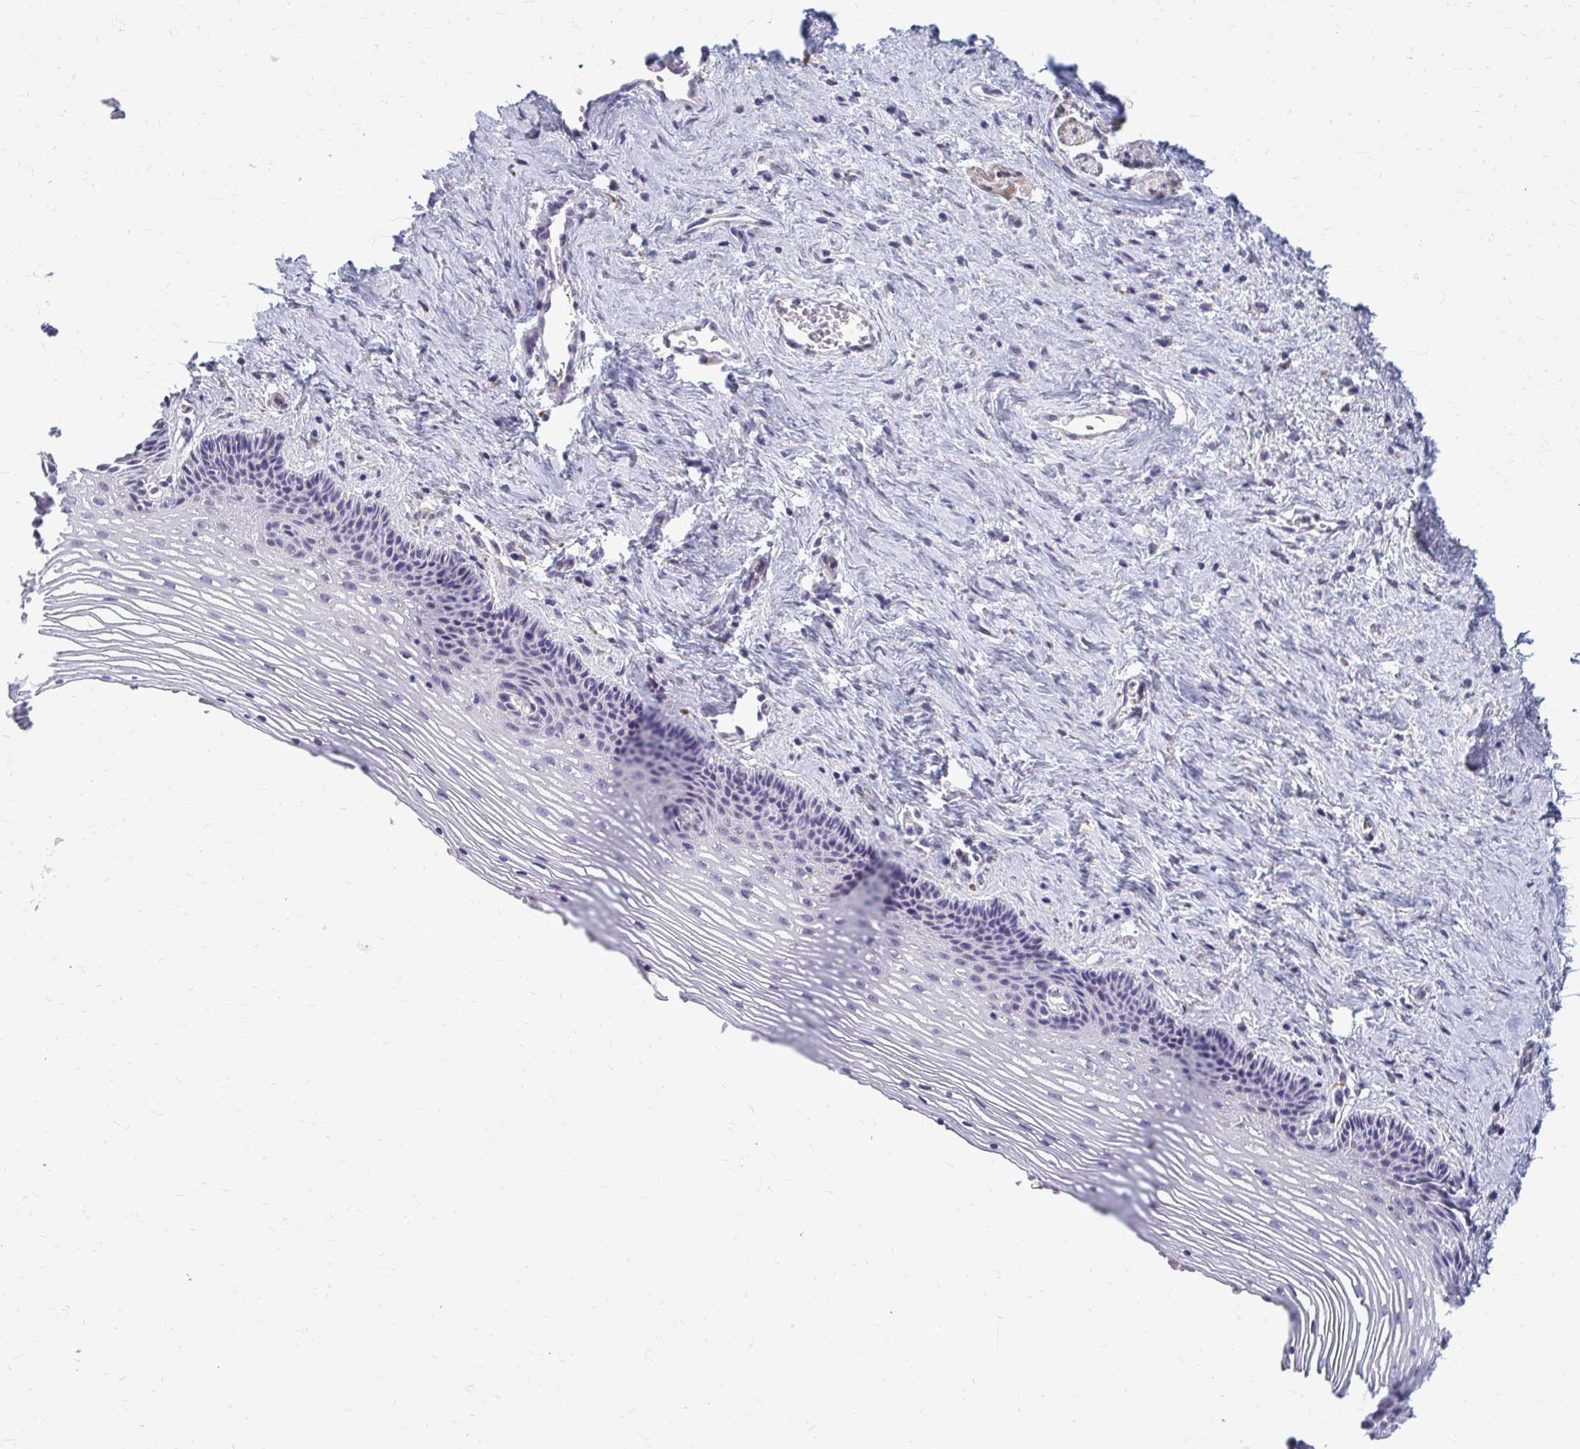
{"staining": {"intensity": "negative", "quantity": "none", "location": "none"}, "tissue": "vagina", "cell_type": "Squamous epithelial cells", "image_type": "normal", "snomed": [{"axis": "morphology", "description": "Normal tissue, NOS"}, {"axis": "topography", "description": "Vagina"}, {"axis": "topography", "description": "Cervix"}], "caption": "Squamous epithelial cells are negative for brown protein staining in normal vagina. (DAB (3,3'-diaminobenzidine) immunohistochemistry with hematoxylin counter stain).", "gene": "DEPP1", "patient": {"sex": "female", "age": 37}}